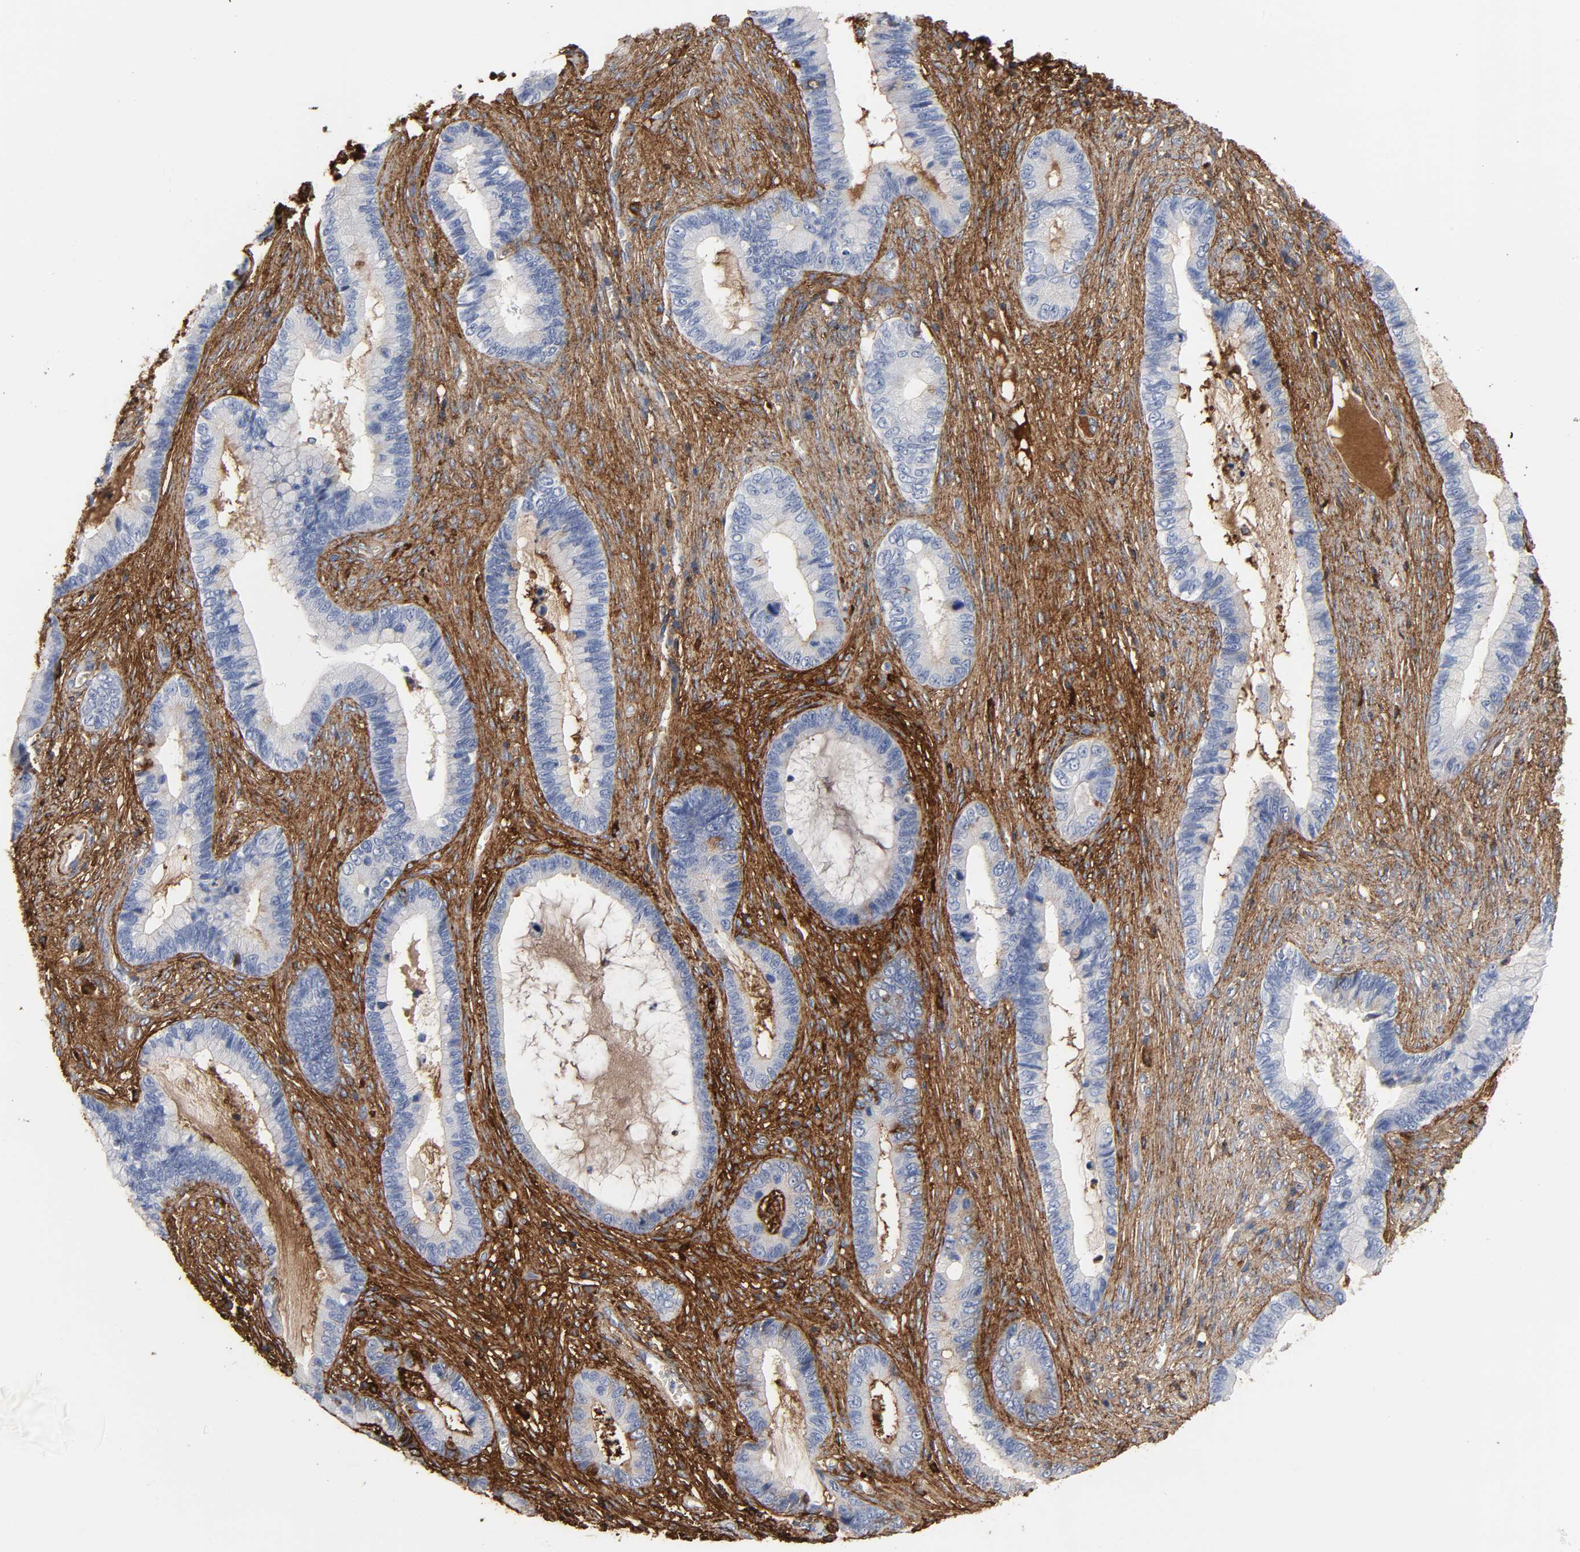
{"staining": {"intensity": "strong", "quantity": "<25%", "location": "cytoplasmic/membranous"}, "tissue": "cervical cancer", "cell_type": "Tumor cells", "image_type": "cancer", "snomed": [{"axis": "morphology", "description": "Adenocarcinoma, NOS"}, {"axis": "topography", "description": "Cervix"}], "caption": "Immunohistochemistry (IHC) of human adenocarcinoma (cervical) exhibits medium levels of strong cytoplasmic/membranous expression in about <25% of tumor cells.", "gene": "FBLN1", "patient": {"sex": "female", "age": 44}}